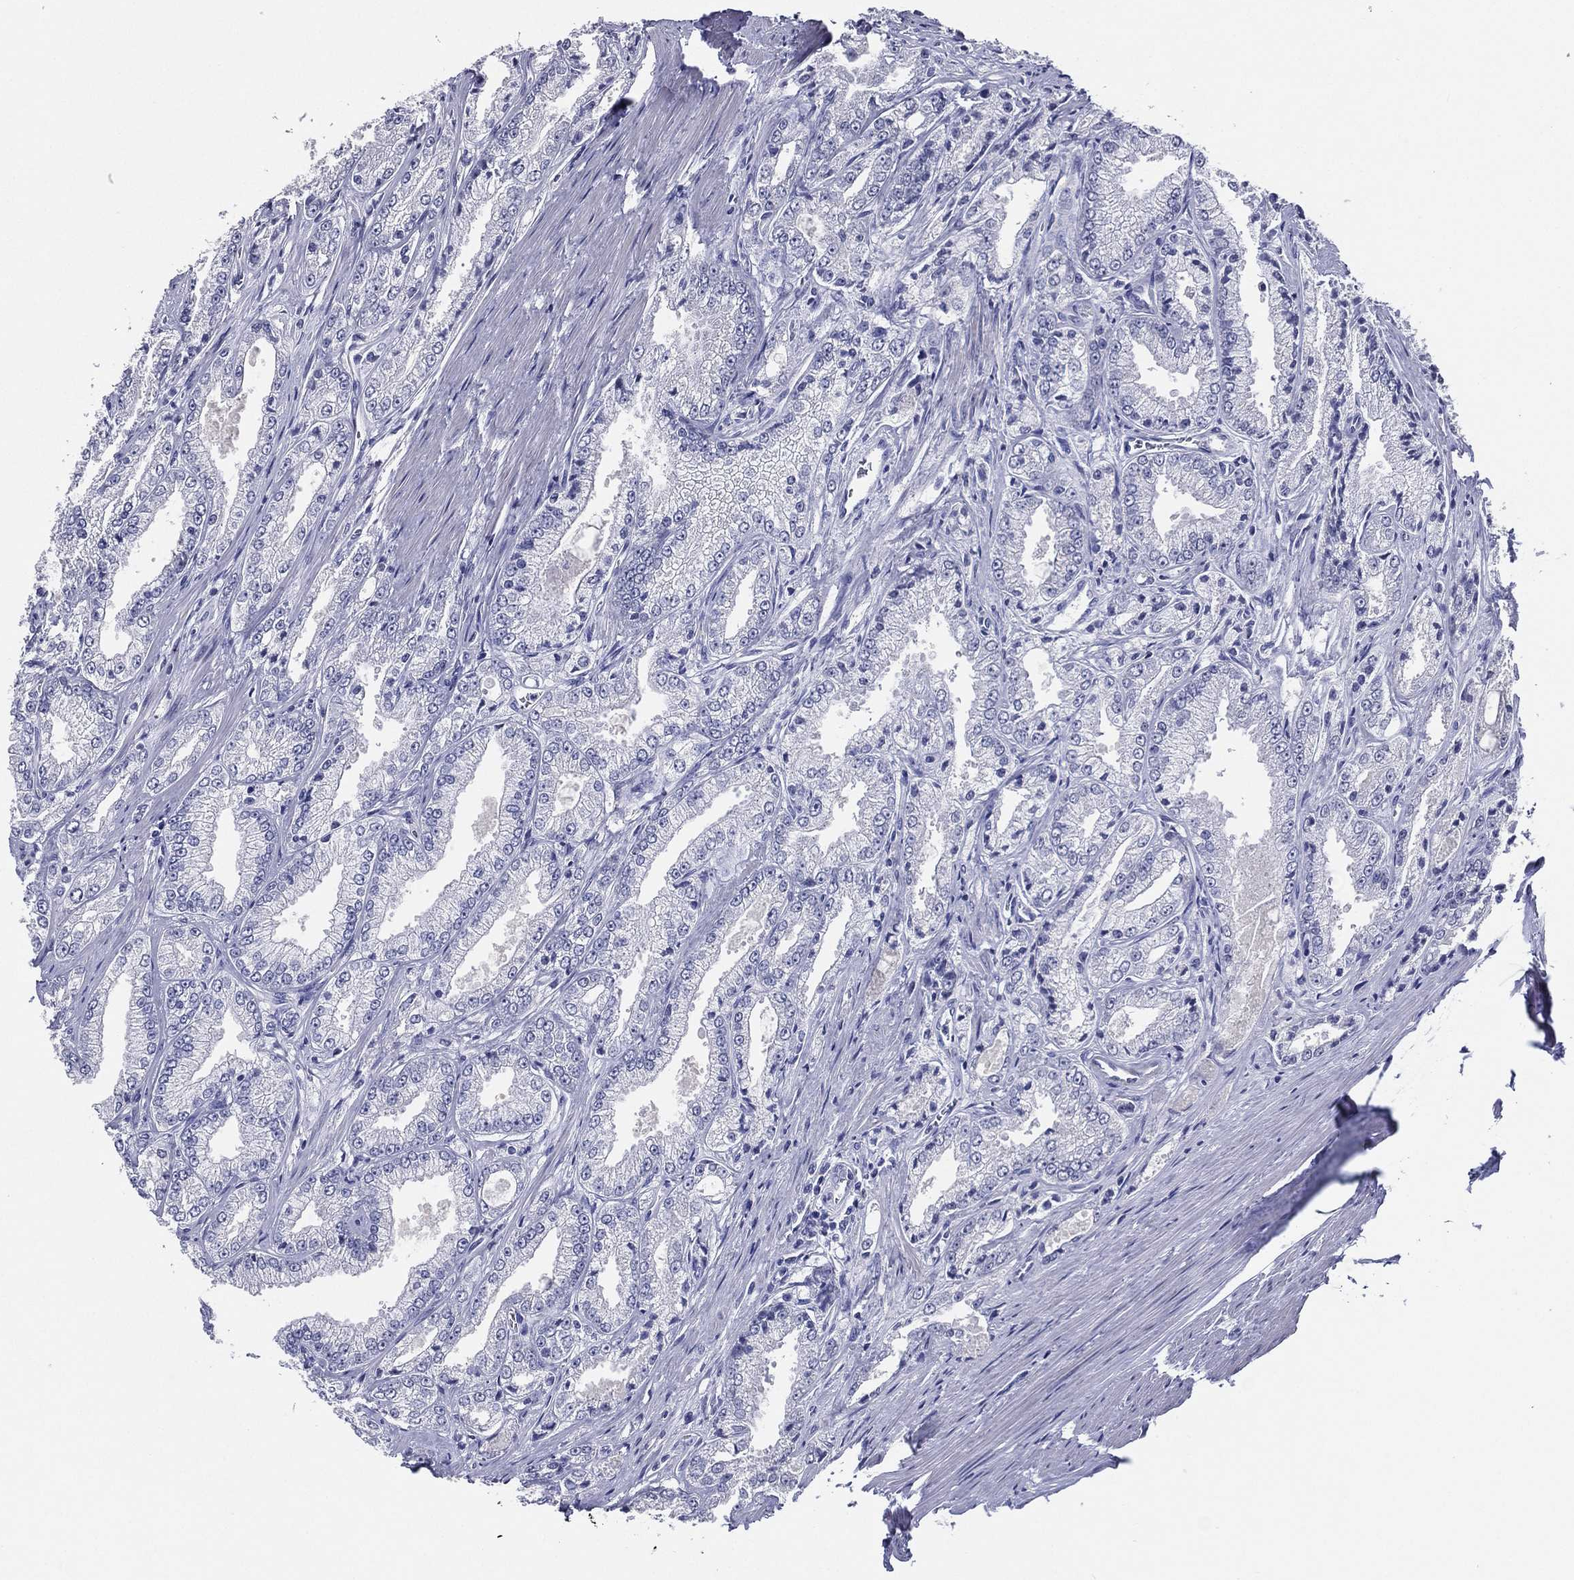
{"staining": {"intensity": "negative", "quantity": "none", "location": "none"}, "tissue": "prostate cancer", "cell_type": "Tumor cells", "image_type": "cancer", "snomed": [{"axis": "morphology", "description": "Adenocarcinoma, NOS"}, {"axis": "morphology", "description": "Adenocarcinoma, High grade"}, {"axis": "topography", "description": "Prostate"}], "caption": "The micrograph demonstrates no significant expression in tumor cells of high-grade adenocarcinoma (prostate).", "gene": "TFAP2A", "patient": {"sex": "male", "age": 70}}